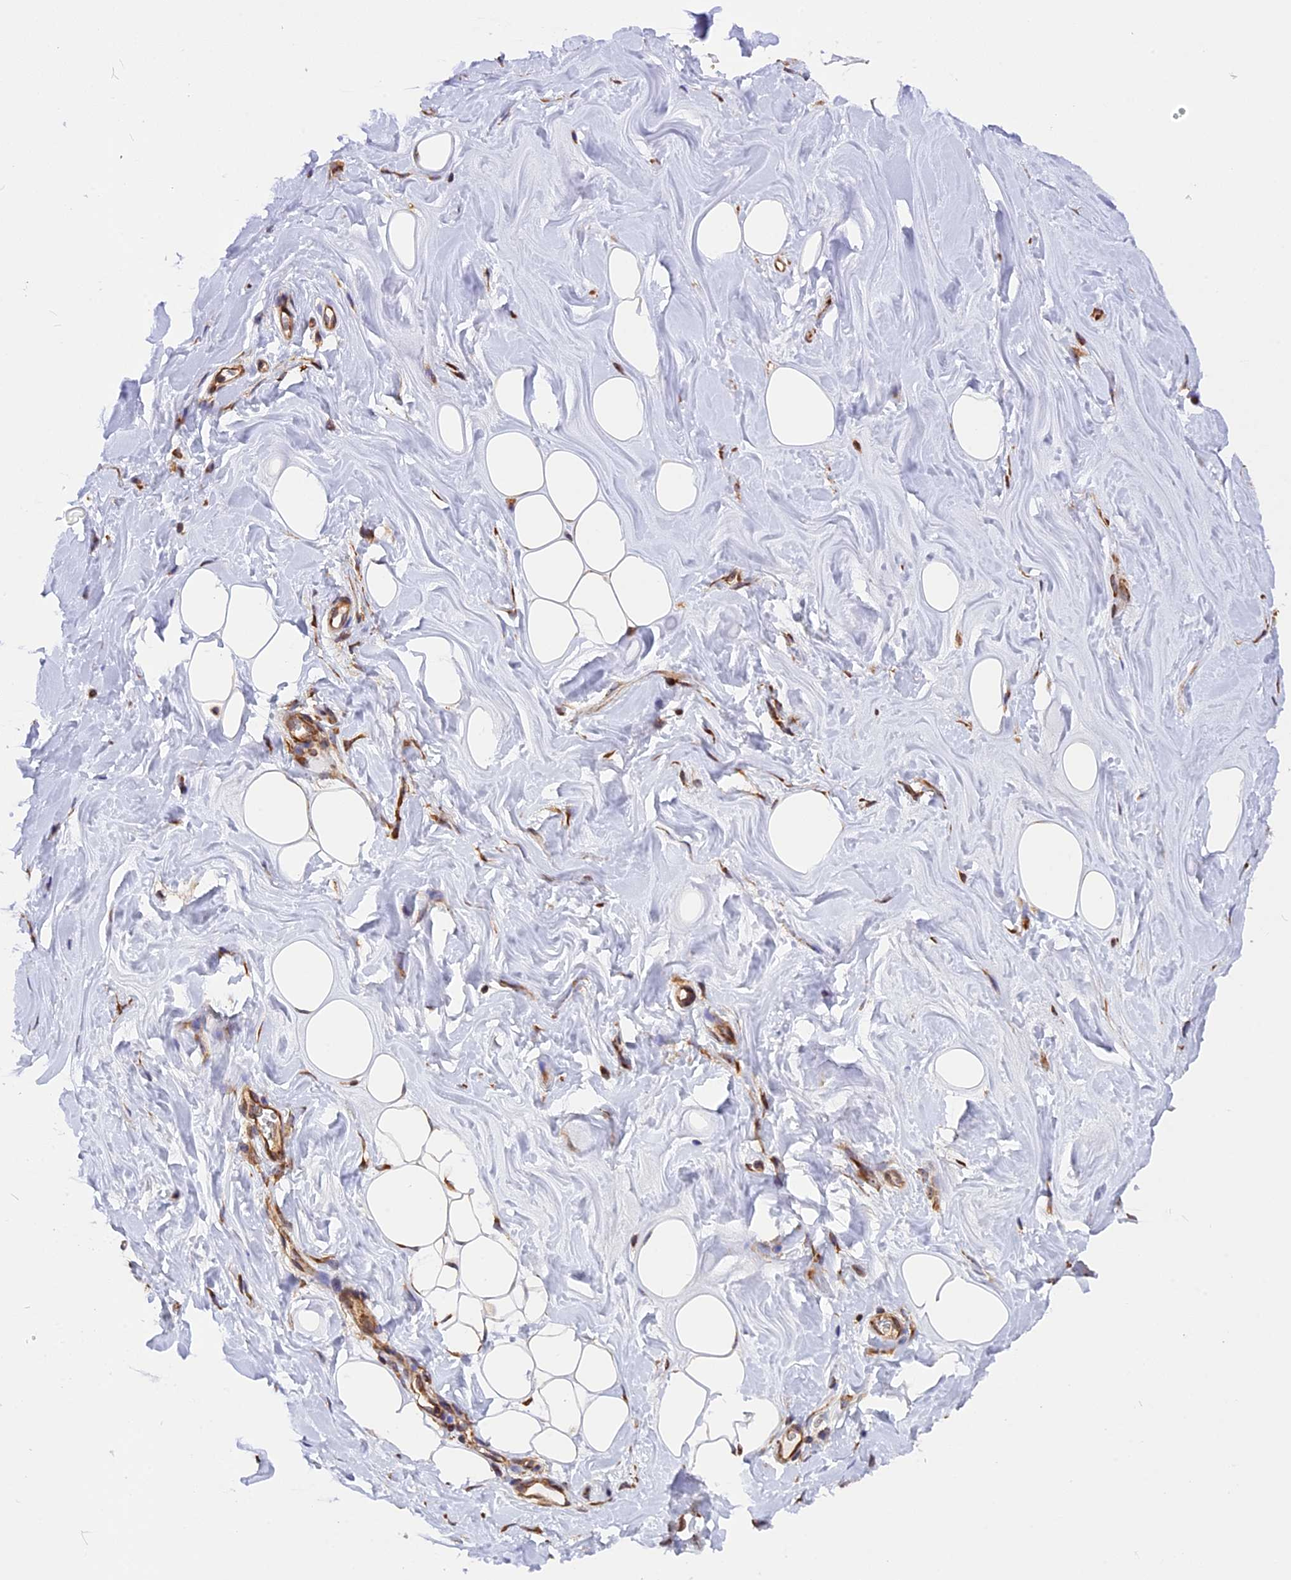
{"staining": {"intensity": "weak", "quantity": ">75%", "location": "cytoplasmic/membranous"}, "tissue": "adipose tissue", "cell_type": "Adipocytes", "image_type": "normal", "snomed": [{"axis": "morphology", "description": "Normal tissue, NOS"}, {"axis": "topography", "description": "Breast"}], "caption": "Immunohistochemistry staining of unremarkable adipose tissue, which demonstrates low levels of weak cytoplasmic/membranous positivity in approximately >75% of adipocytes indicating weak cytoplasmic/membranous protein staining. The staining was performed using DAB (3,3'-diaminobenzidine) (brown) for protein detection and nuclei were counterstained in hematoxylin (blue).", "gene": "GNPTAB", "patient": {"sex": "female", "age": 26}}